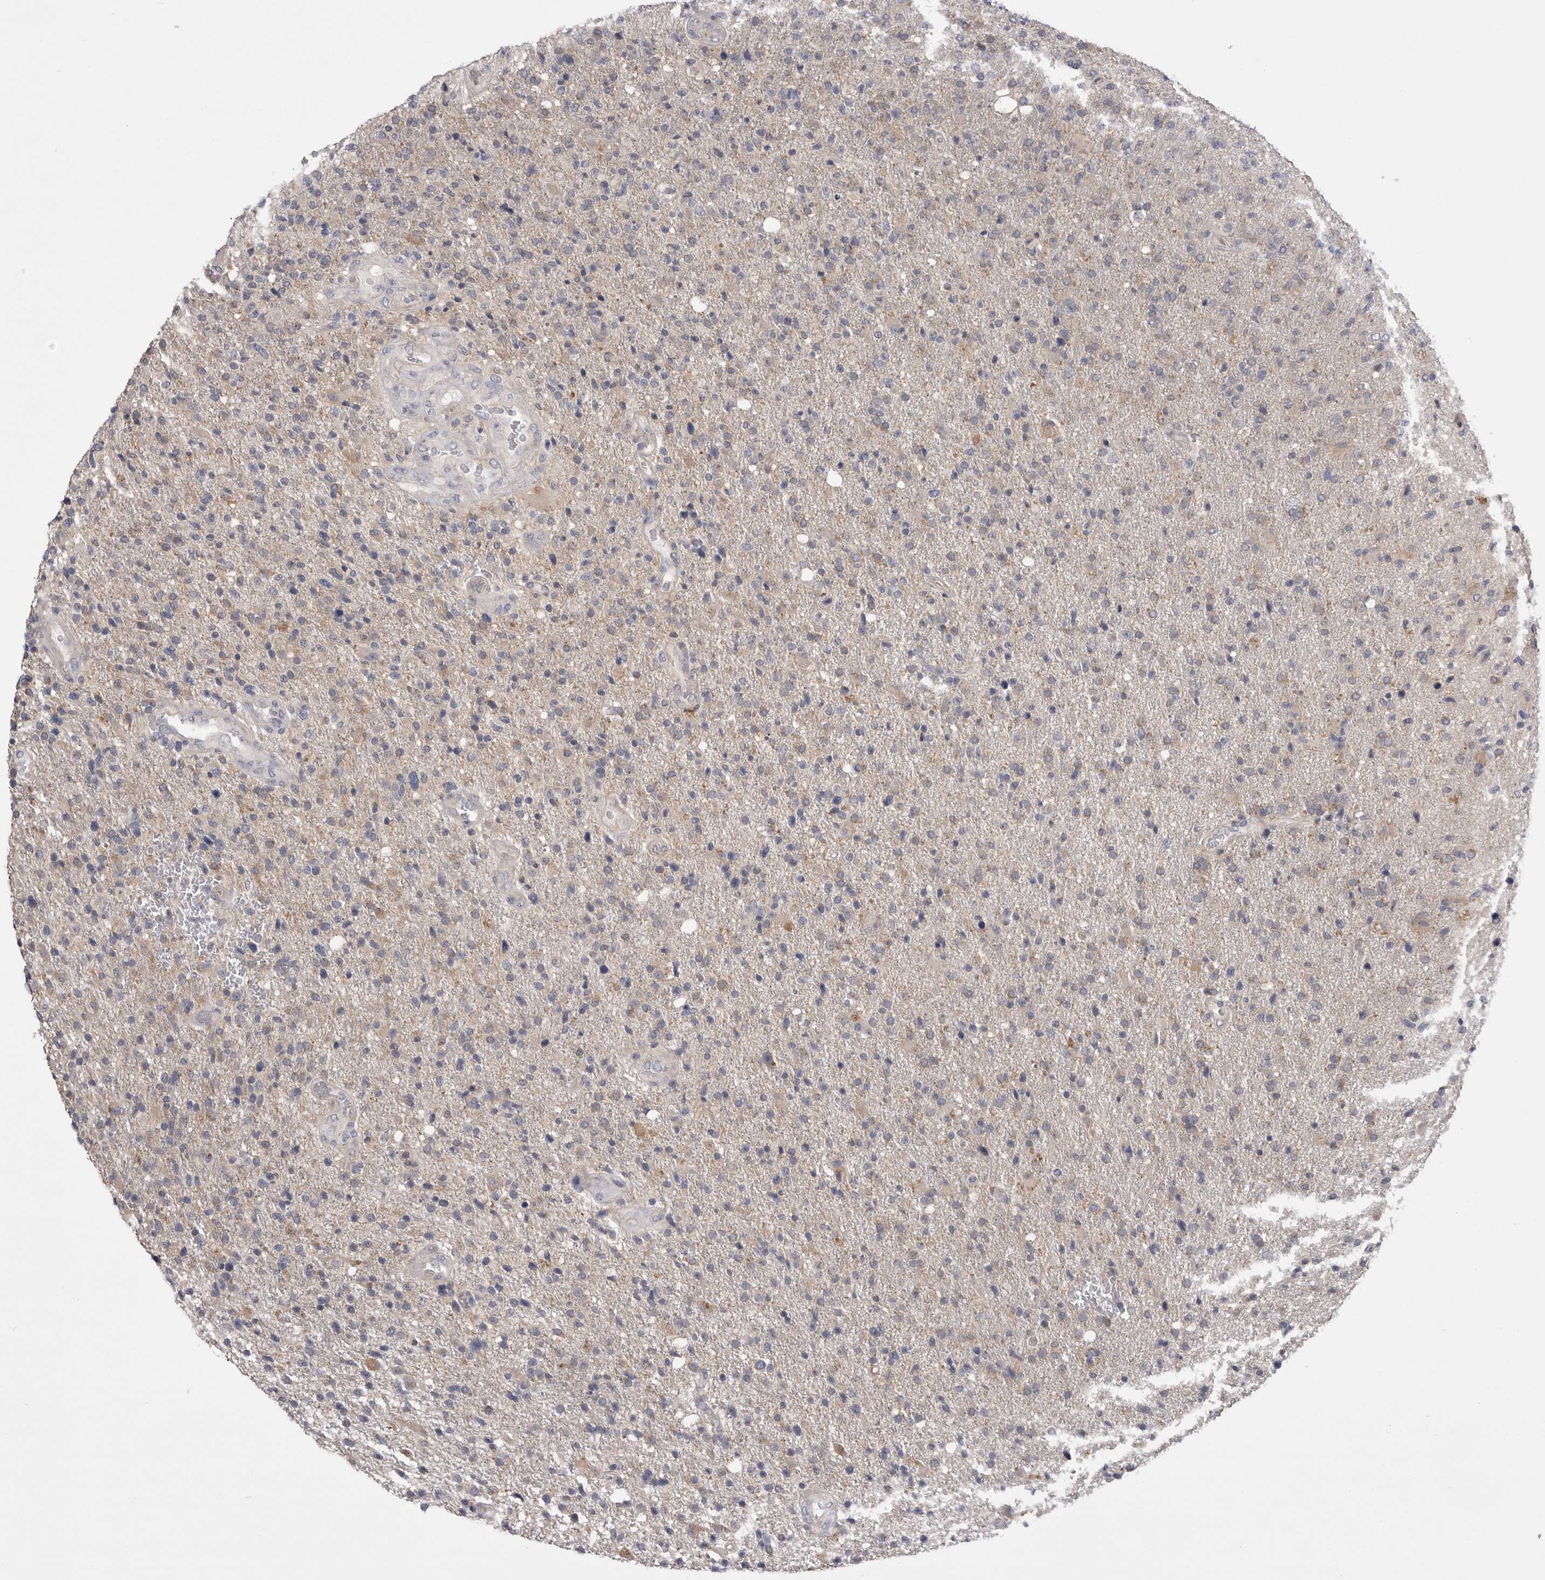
{"staining": {"intensity": "negative", "quantity": "none", "location": "none"}, "tissue": "glioma", "cell_type": "Tumor cells", "image_type": "cancer", "snomed": [{"axis": "morphology", "description": "Glioma, malignant, High grade"}, {"axis": "topography", "description": "Brain"}], "caption": "Immunohistochemistry histopathology image of human glioma stained for a protein (brown), which reveals no staining in tumor cells. Nuclei are stained in blue.", "gene": "VAC14", "patient": {"sex": "male", "age": 72}}